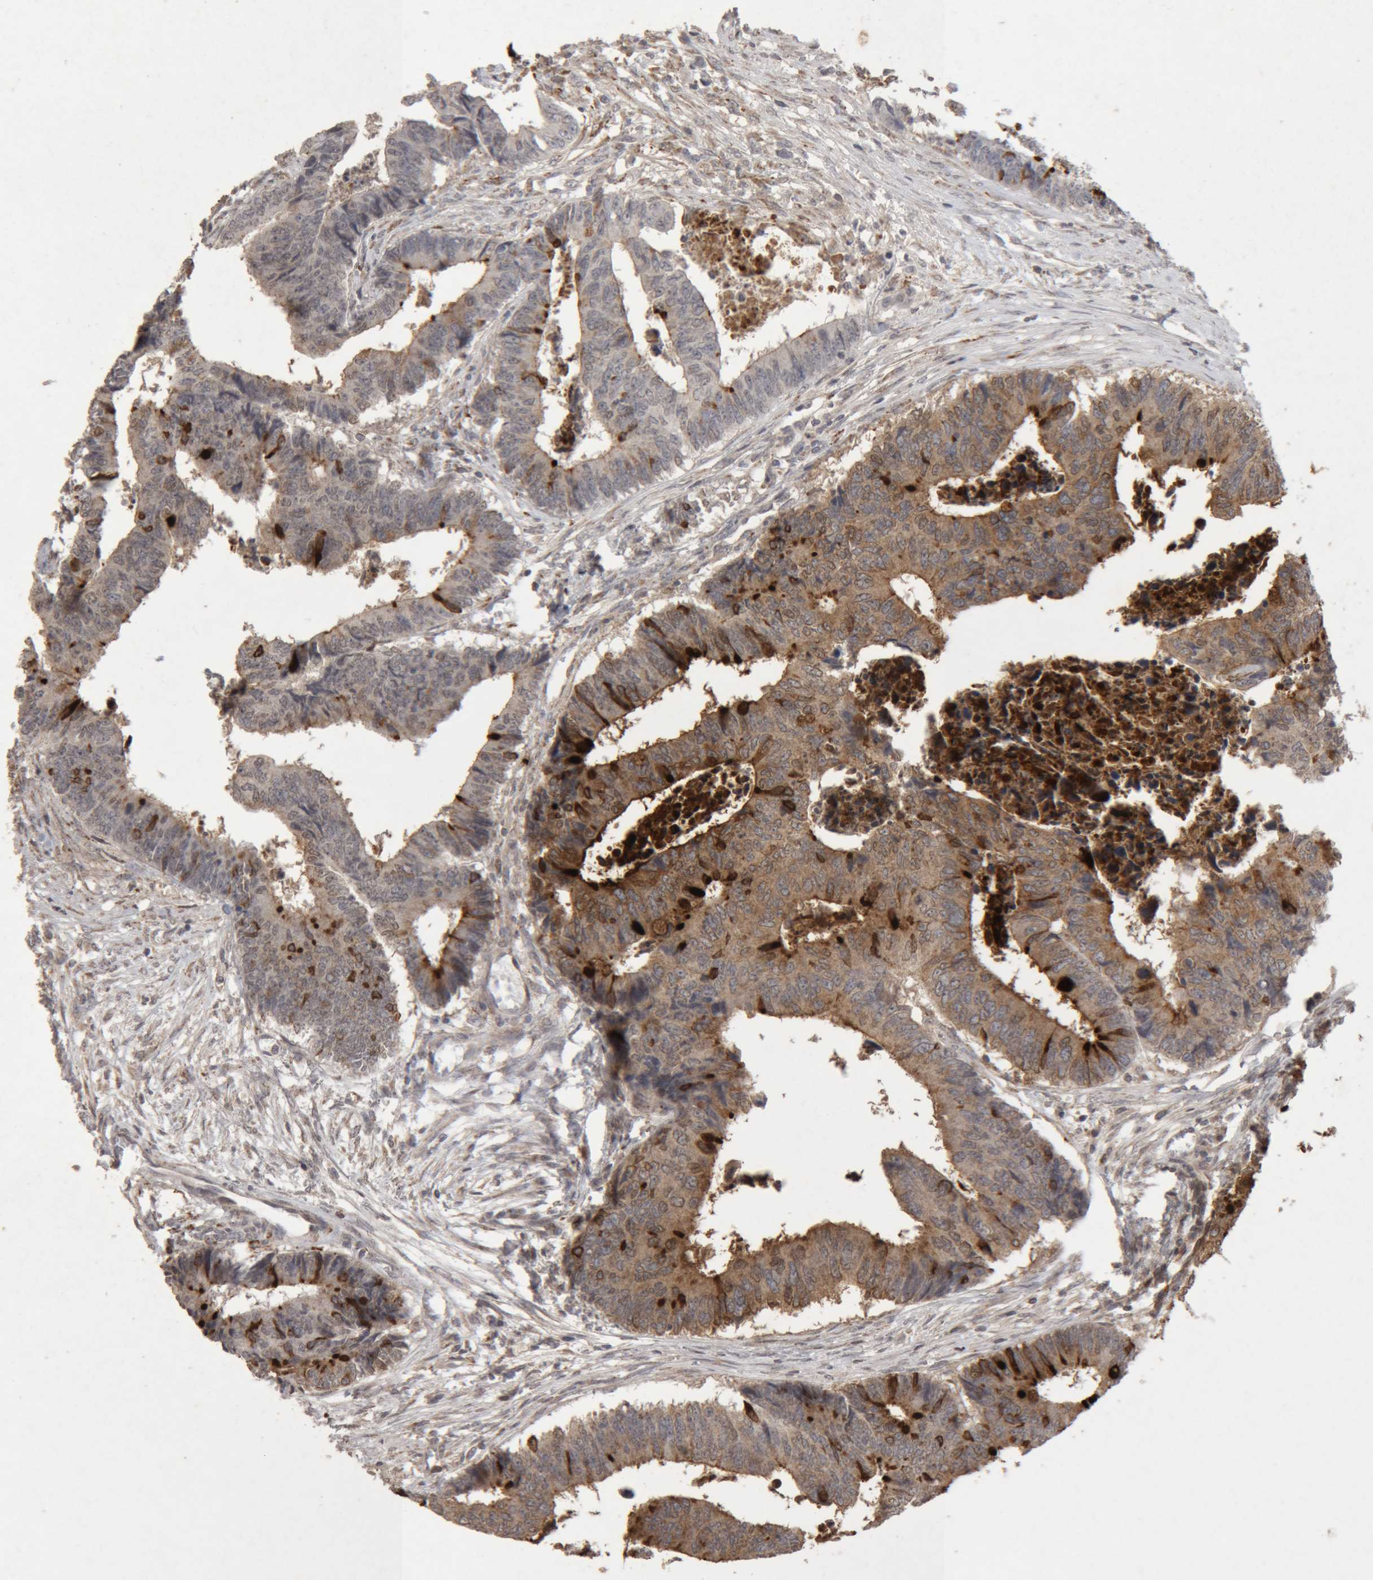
{"staining": {"intensity": "moderate", "quantity": ">75%", "location": "cytoplasmic/membranous"}, "tissue": "colorectal cancer", "cell_type": "Tumor cells", "image_type": "cancer", "snomed": [{"axis": "morphology", "description": "Adenocarcinoma, NOS"}, {"axis": "topography", "description": "Rectum"}], "caption": "Approximately >75% of tumor cells in colorectal cancer demonstrate moderate cytoplasmic/membranous protein staining as visualized by brown immunohistochemical staining.", "gene": "MEP1A", "patient": {"sex": "male", "age": 84}}